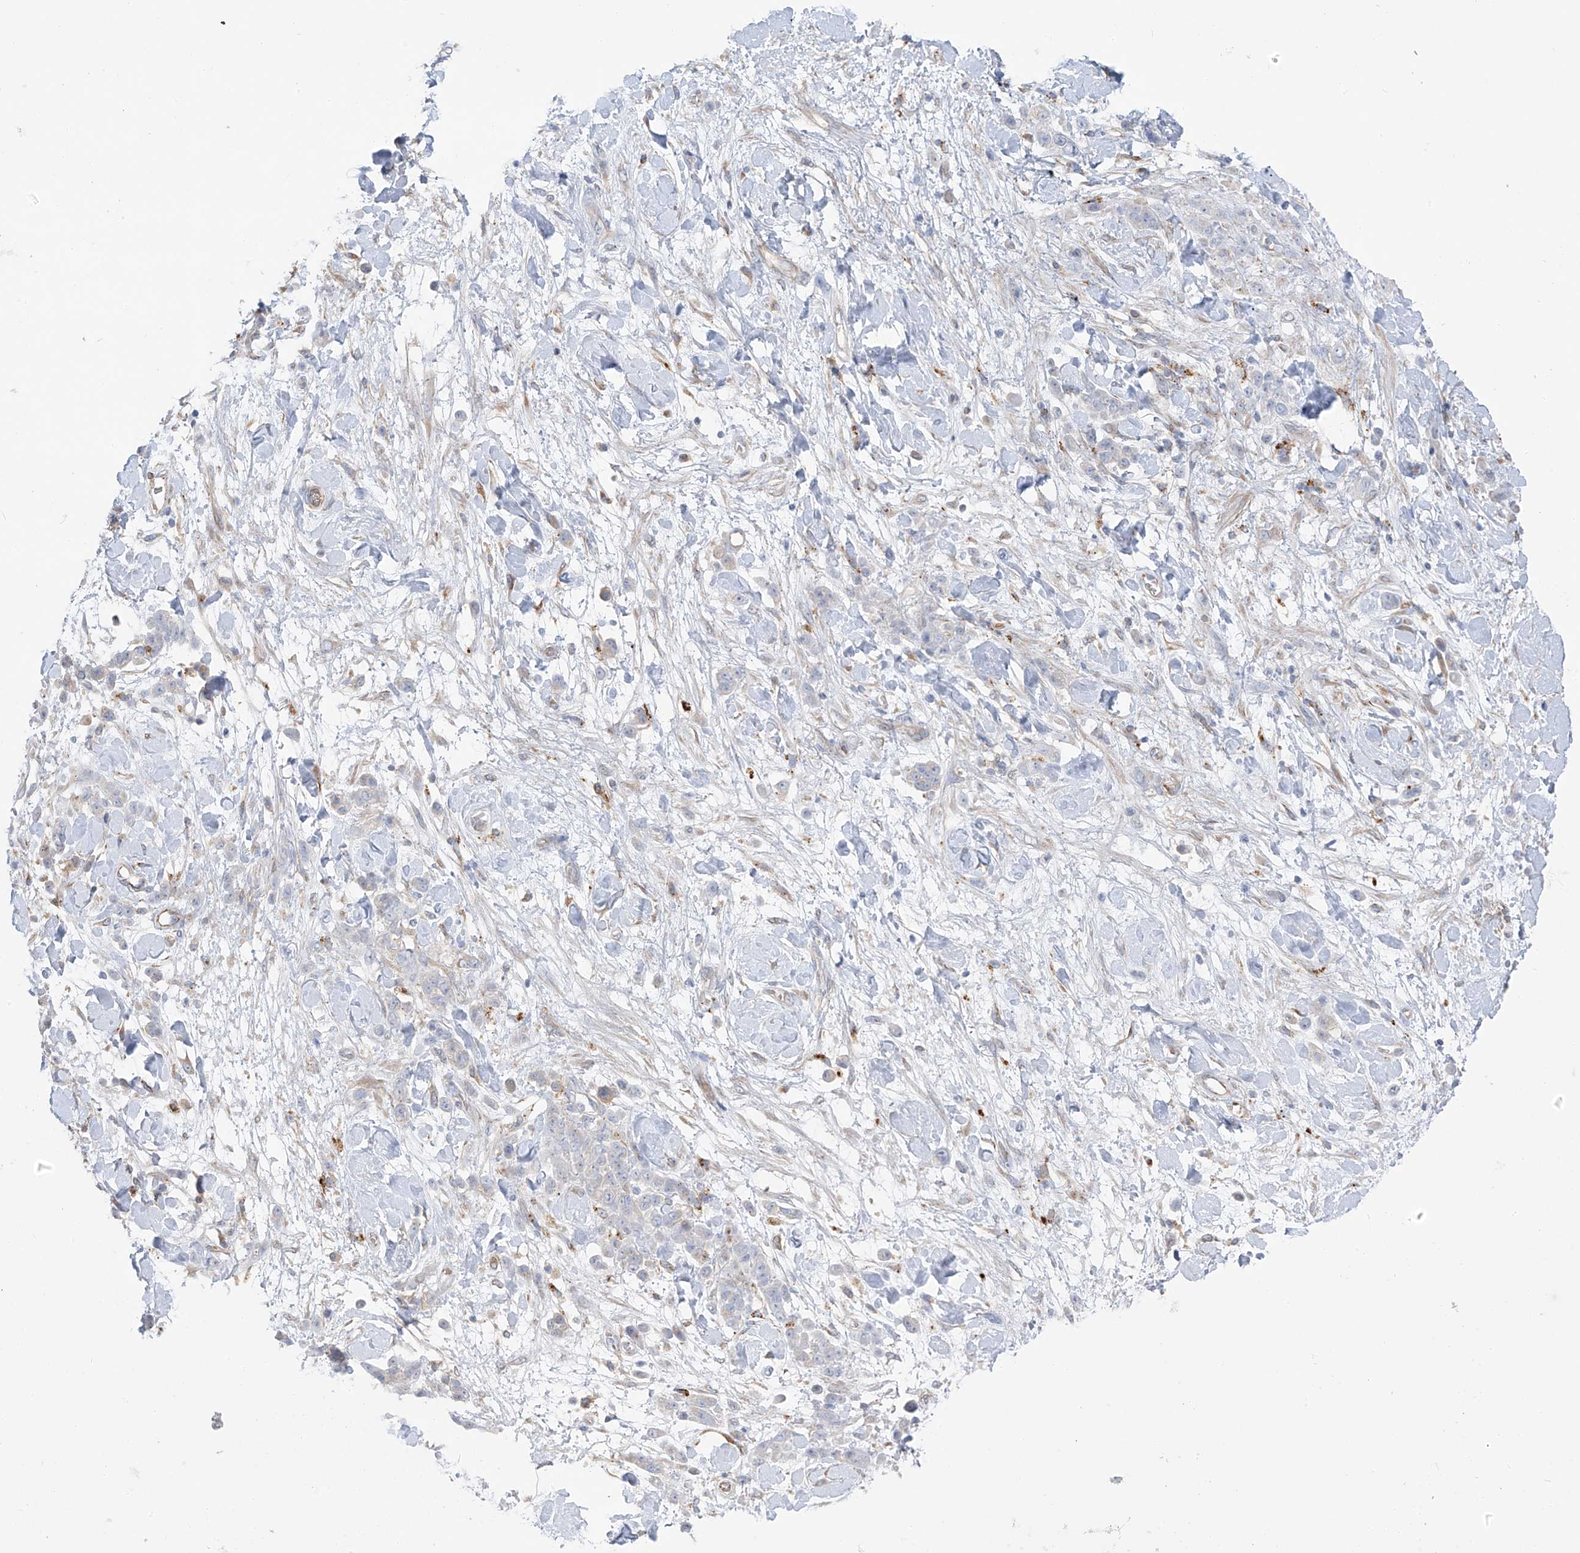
{"staining": {"intensity": "negative", "quantity": "none", "location": "none"}, "tissue": "stomach cancer", "cell_type": "Tumor cells", "image_type": "cancer", "snomed": [{"axis": "morphology", "description": "Normal tissue, NOS"}, {"axis": "morphology", "description": "Adenocarcinoma, NOS"}, {"axis": "topography", "description": "Stomach"}], "caption": "DAB (3,3'-diaminobenzidine) immunohistochemical staining of human stomach adenocarcinoma shows no significant expression in tumor cells. Brightfield microscopy of IHC stained with DAB (3,3'-diaminobenzidine) (brown) and hematoxylin (blue), captured at high magnification.", "gene": "TAL2", "patient": {"sex": "male", "age": 82}}